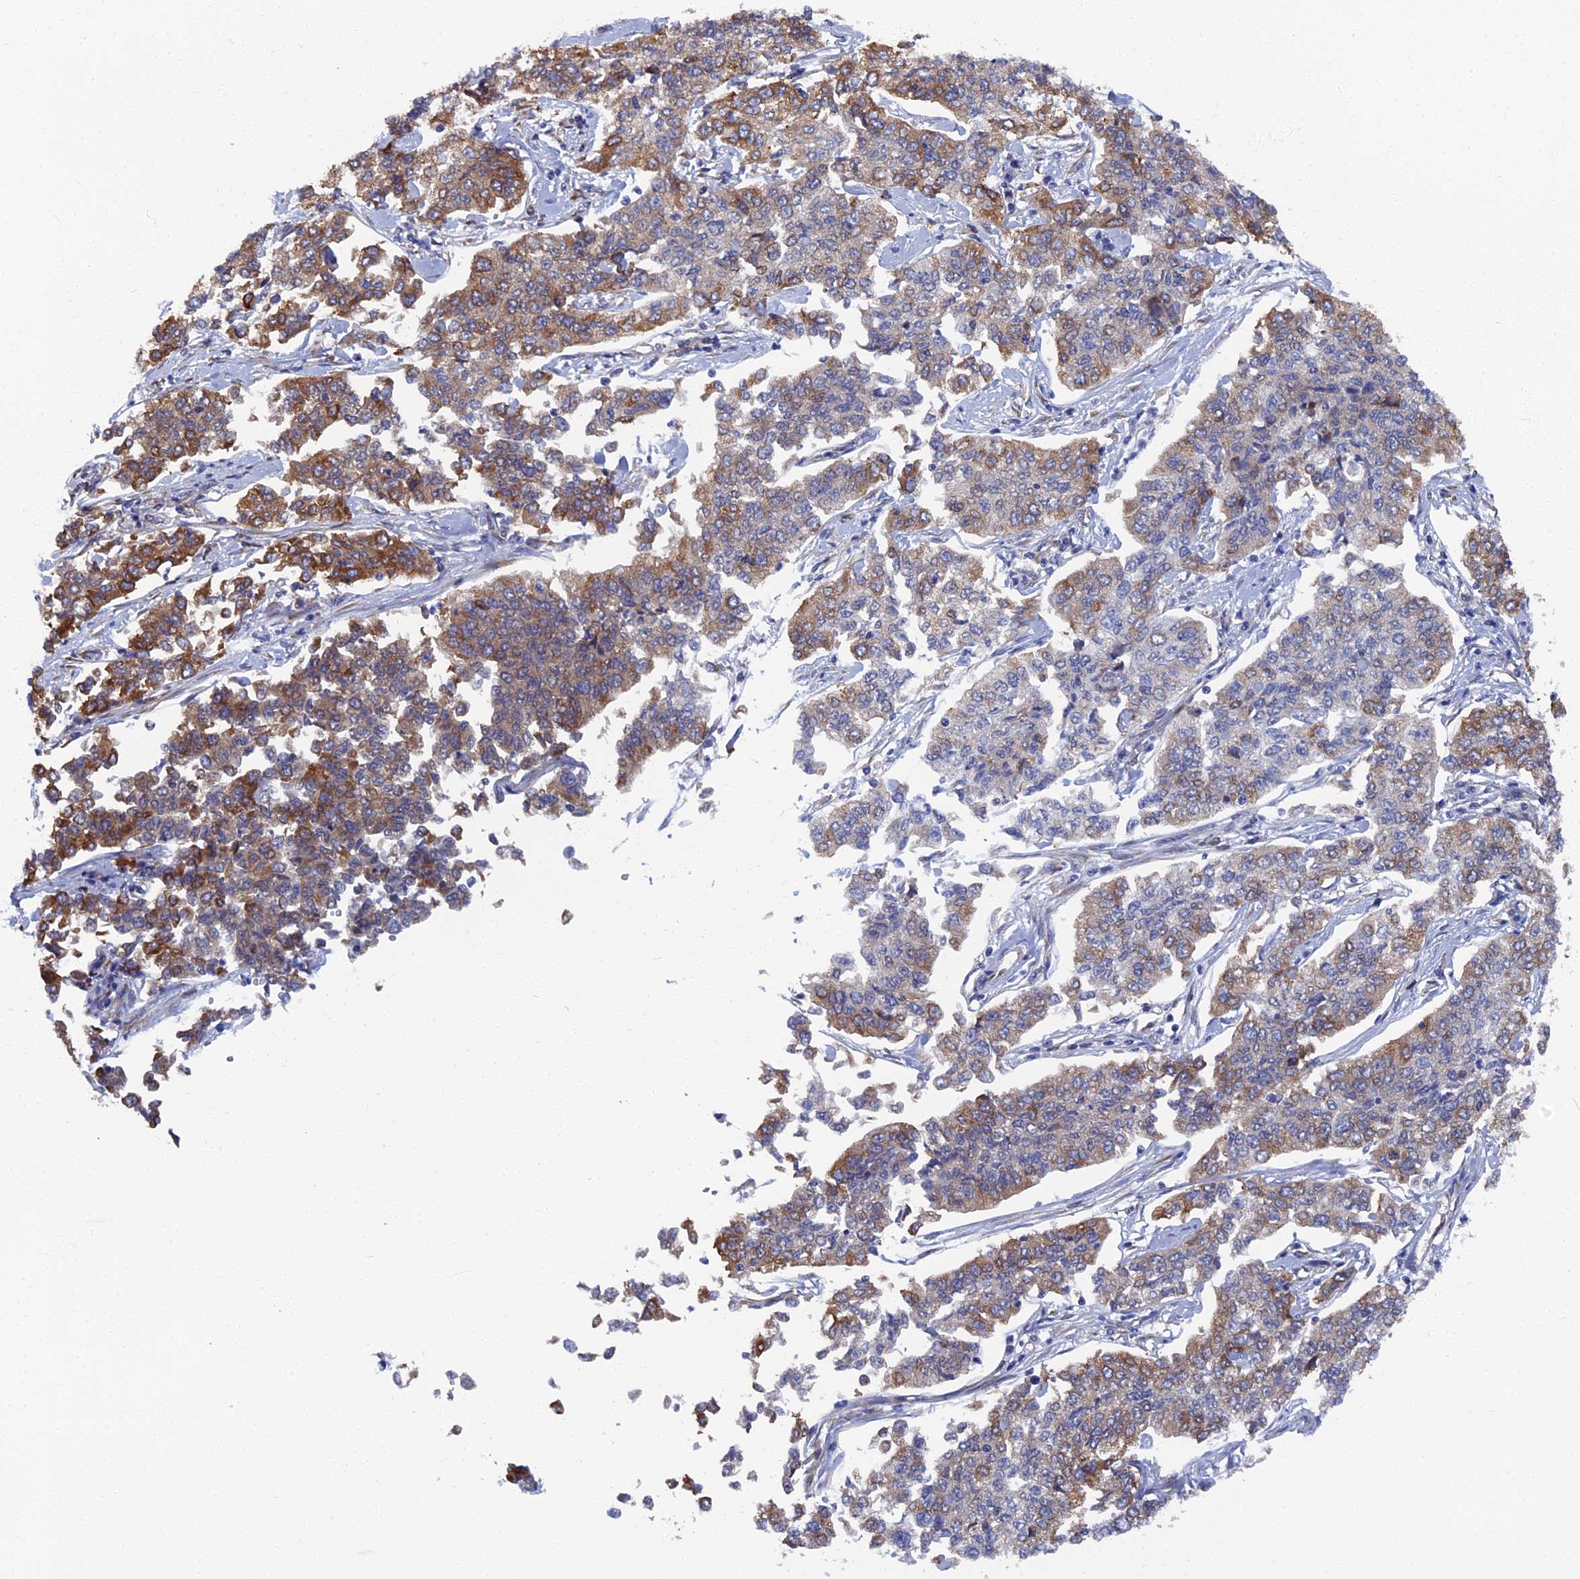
{"staining": {"intensity": "moderate", "quantity": "25%-75%", "location": "cytoplasmic/membranous"}, "tissue": "cervical cancer", "cell_type": "Tumor cells", "image_type": "cancer", "snomed": [{"axis": "morphology", "description": "Squamous cell carcinoma, NOS"}, {"axis": "topography", "description": "Cervix"}], "caption": "A high-resolution histopathology image shows IHC staining of cervical squamous cell carcinoma, which displays moderate cytoplasmic/membranous positivity in approximately 25%-75% of tumor cells. (DAB (3,3'-diaminobenzidine) IHC, brown staining for protein, blue staining for nuclei).", "gene": "YBX1", "patient": {"sex": "female", "age": 35}}